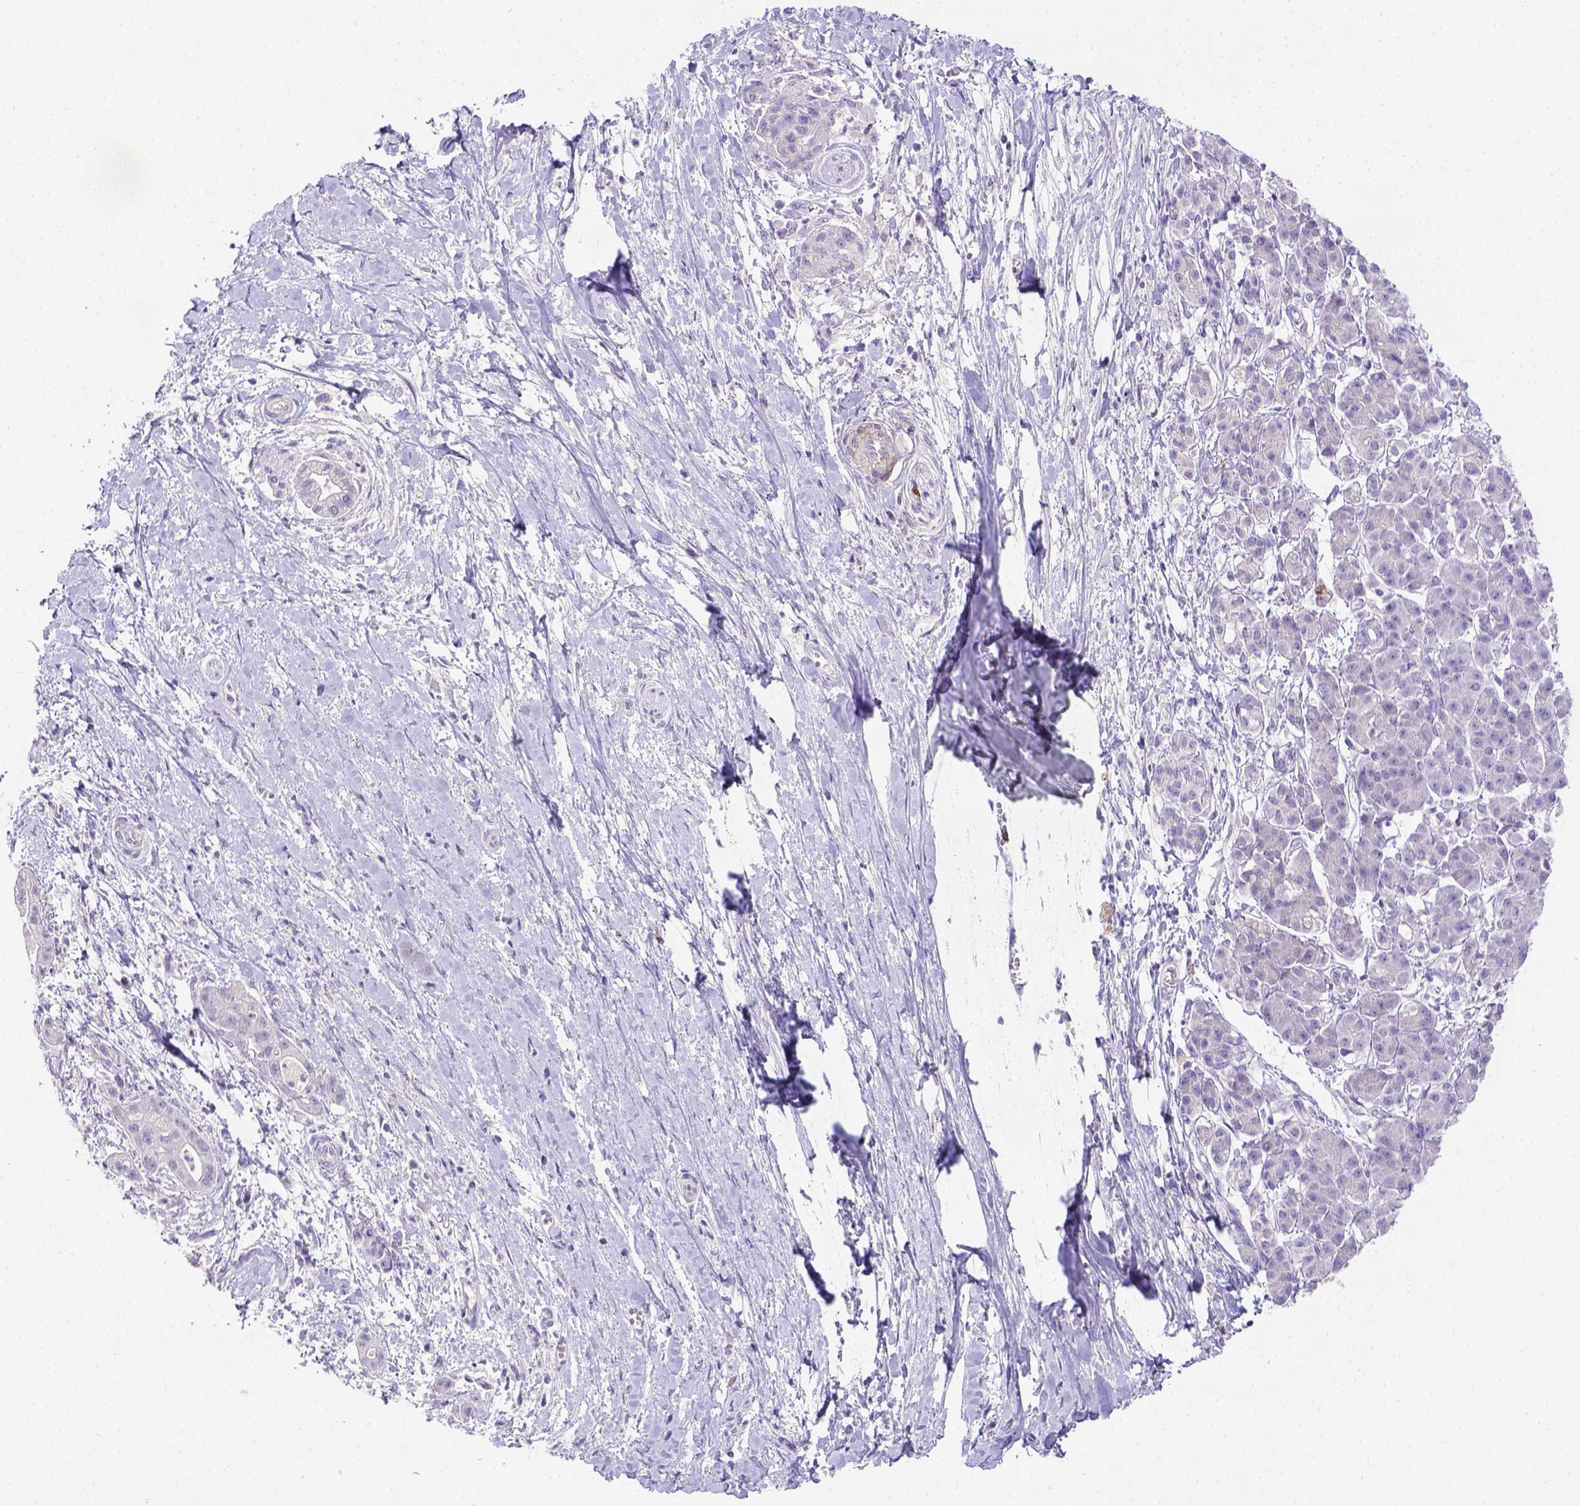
{"staining": {"intensity": "negative", "quantity": "none", "location": "none"}, "tissue": "pancreatic cancer", "cell_type": "Tumor cells", "image_type": "cancer", "snomed": [{"axis": "morphology", "description": "Normal tissue, NOS"}, {"axis": "morphology", "description": "Adenocarcinoma, NOS"}, {"axis": "topography", "description": "Lymph node"}, {"axis": "topography", "description": "Pancreas"}], "caption": "DAB immunohistochemical staining of human pancreatic adenocarcinoma displays no significant staining in tumor cells.", "gene": "B3GAT1", "patient": {"sex": "female", "age": 58}}